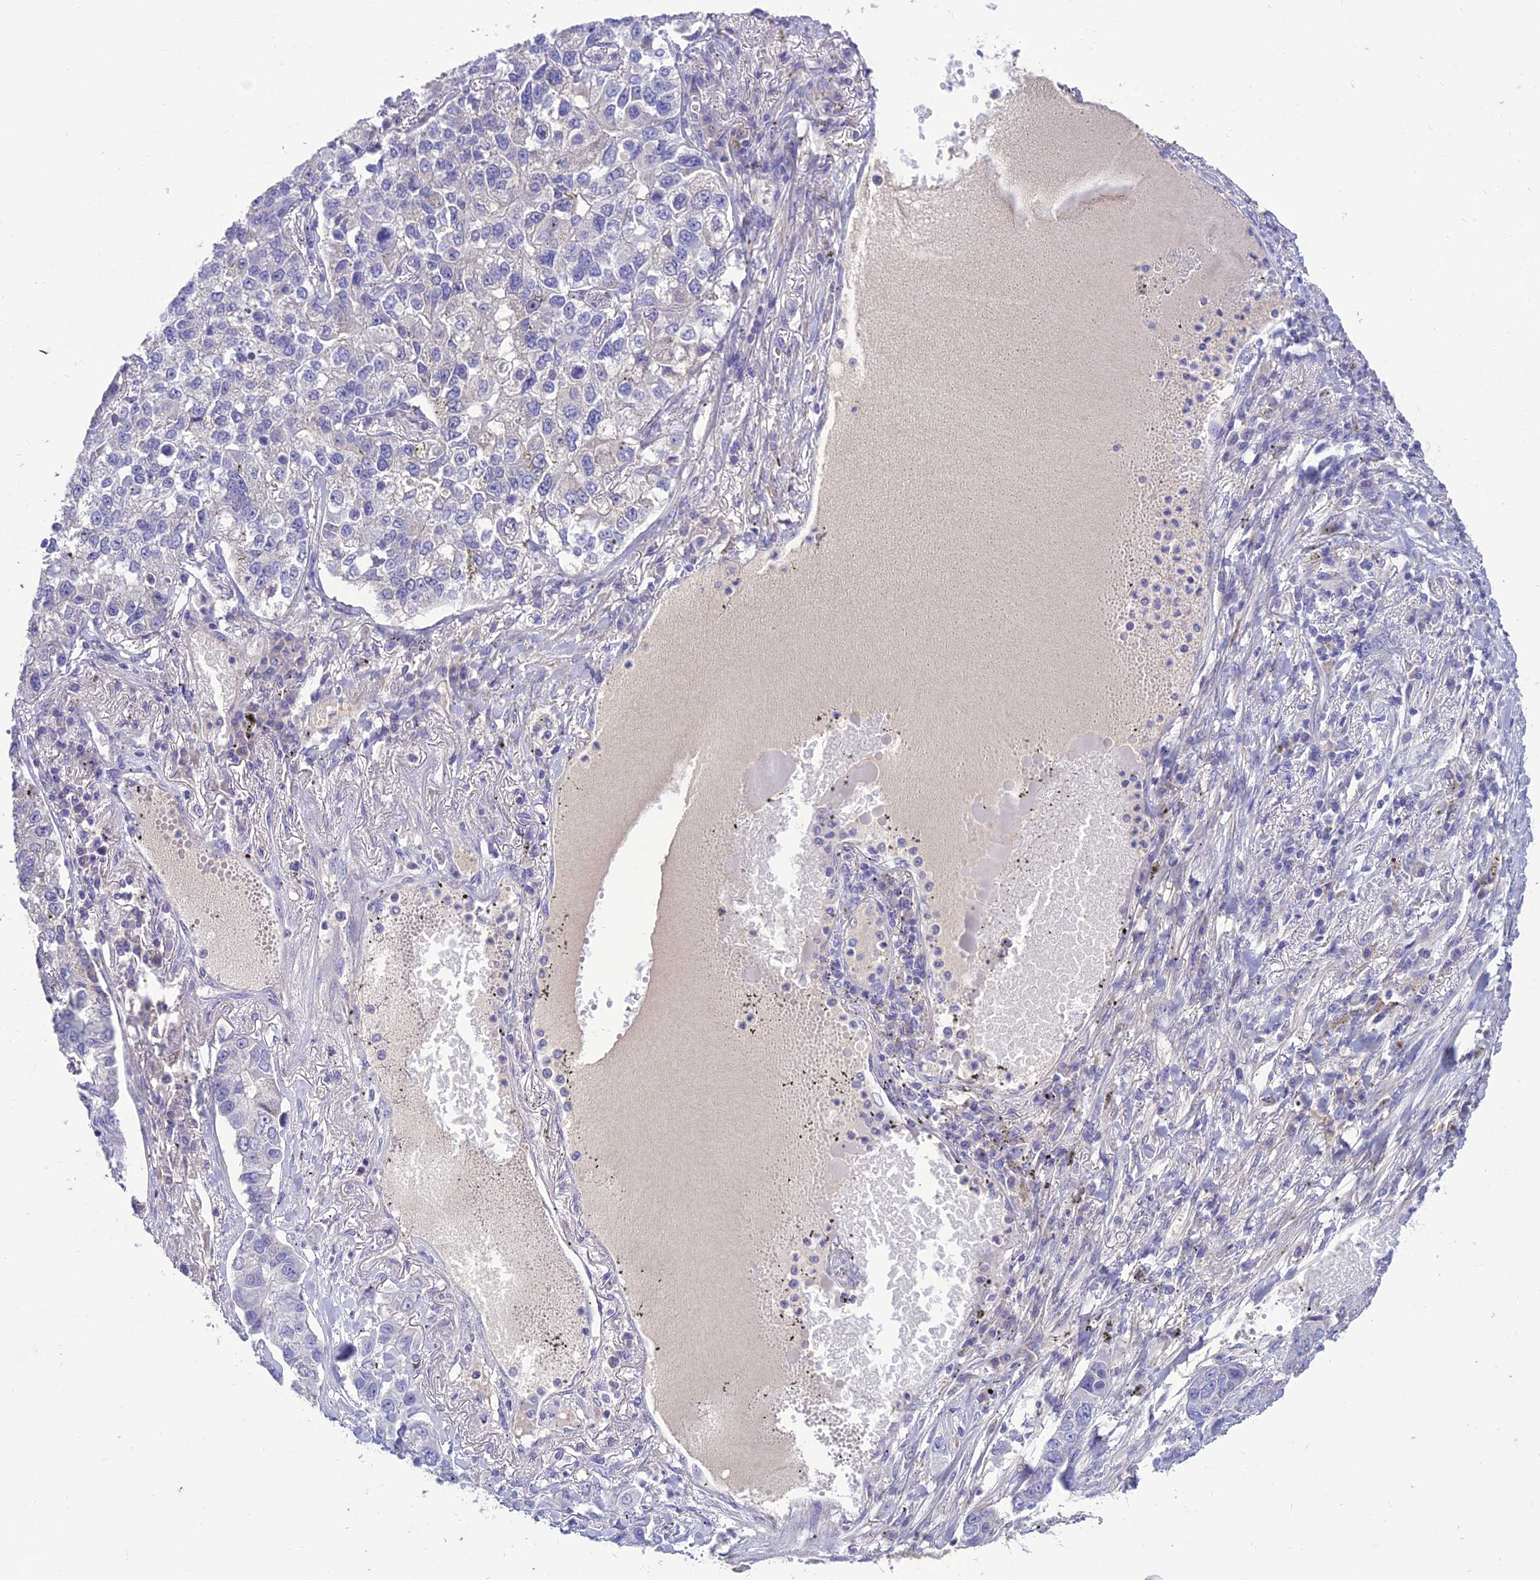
{"staining": {"intensity": "negative", "quantity": "none", "location": "none"}, "tissue": "lung cancer", "cell_type": "Tumor cells", "image_type": "cancer", "snomed": [{"axis": "morphology", "description": "Adenocarcinoma, NOS"}, {"axis": "topography", "description": "Lung"}], "caption": "A micrograph of human lung cancer (adenocarcinoma) is negative for staining in tumor cells.", "gene": "TEKT3", "patient": {"sex": "male", "age": 49}}